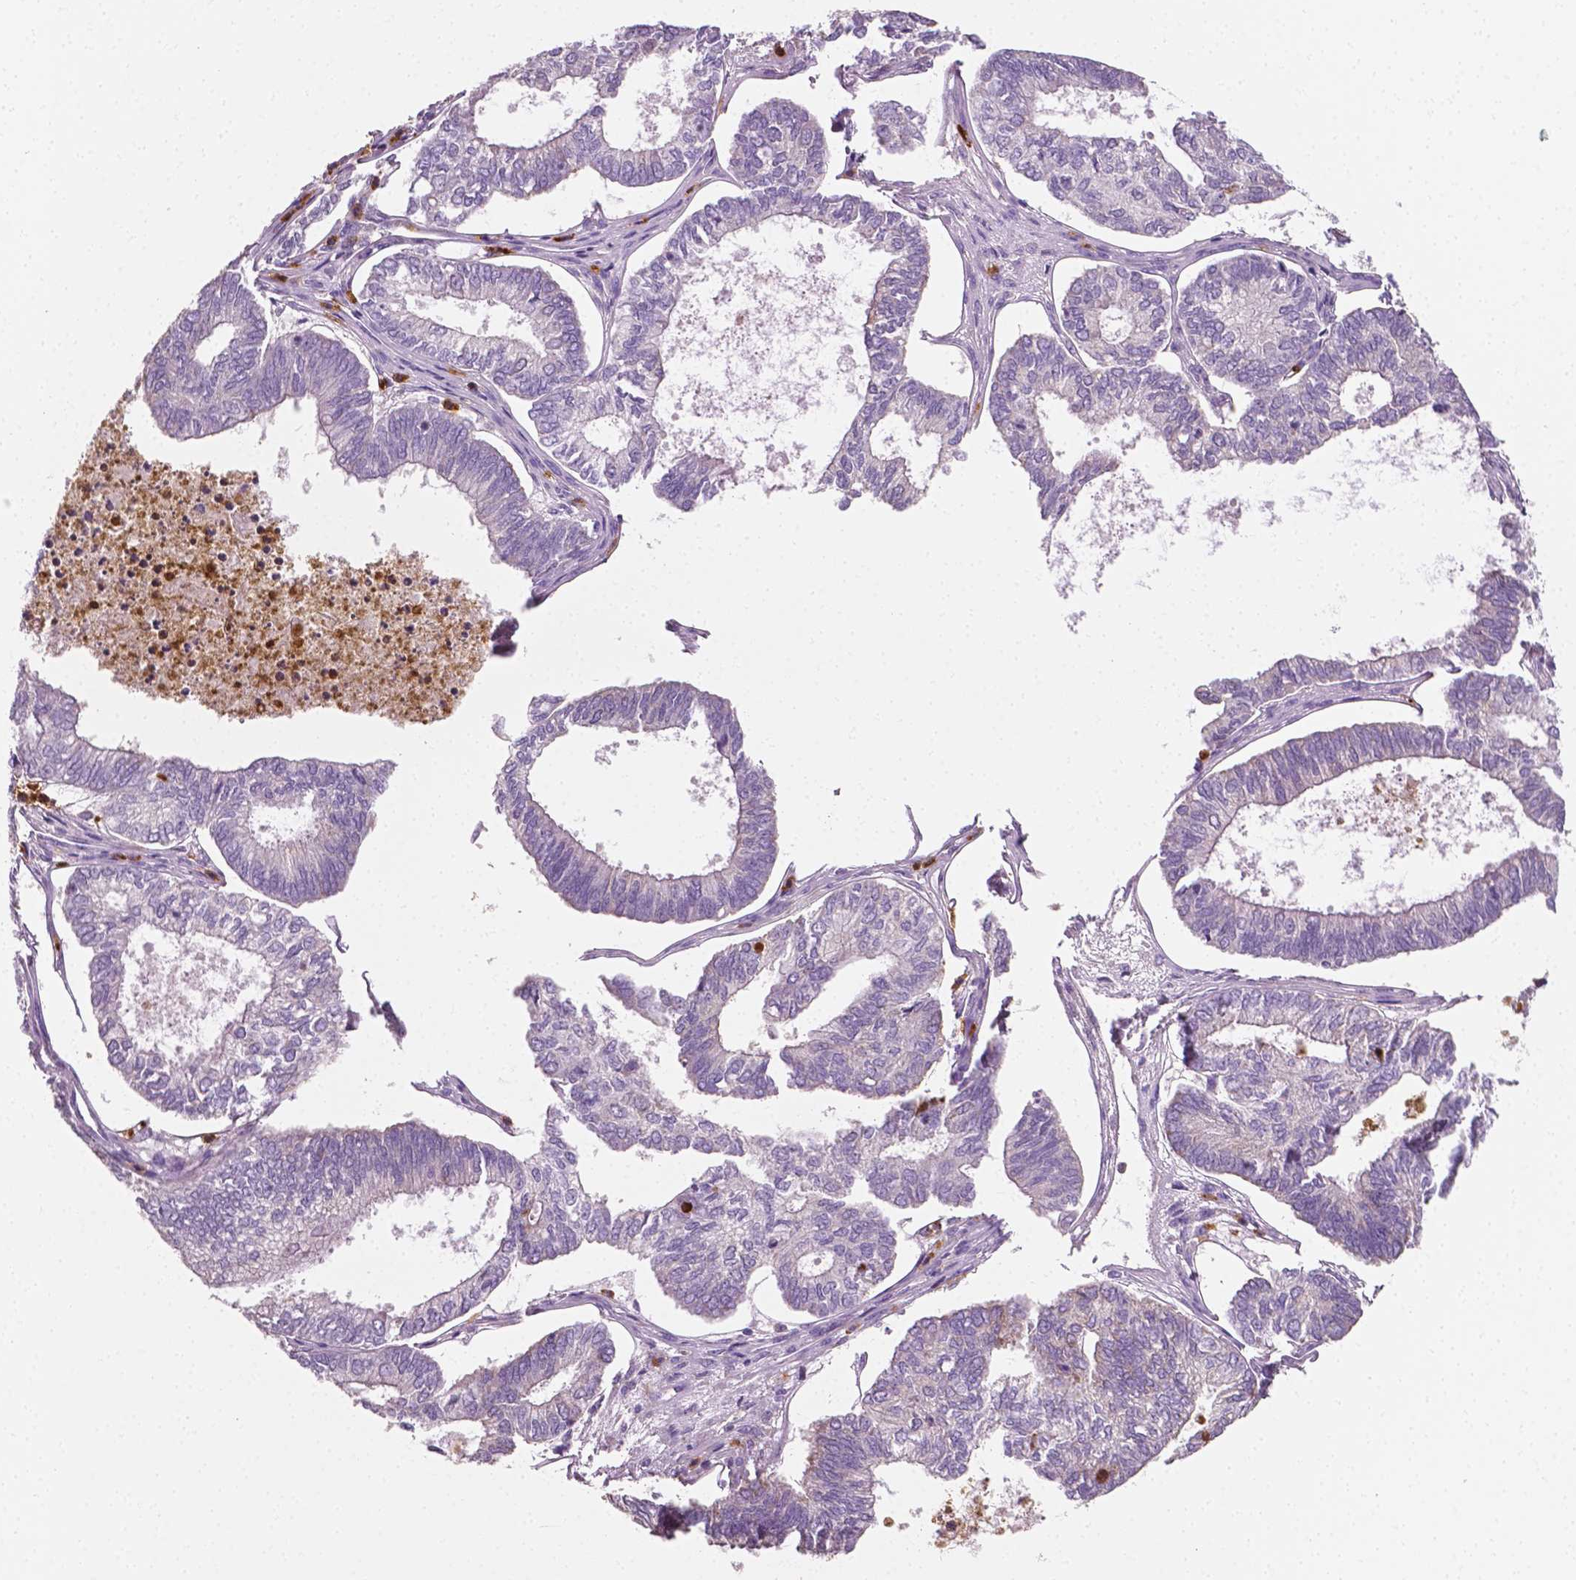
{"staining": {"intensity": "weak", "quantity": "25%-75%", "location": "cytoplasmic/membranous"}, "tissue": "ovarian cancer", "cell_type": "Tumor cells", "image_type": "cancer", "snomed": [{"axis": "morphology", "description": "Carcinoma, endometroid"}, {"axis": "topography", "description": "Ovary"}], "caption": "Ovarian cancer (endometroid carcinoma) stained for a protein (brown) displays weak cytoplasmic/membranous positive positivity in about 25%-75% of tumor cells.", "gene": "PTX3", "patient": {"sex": "female", "age": 64}}